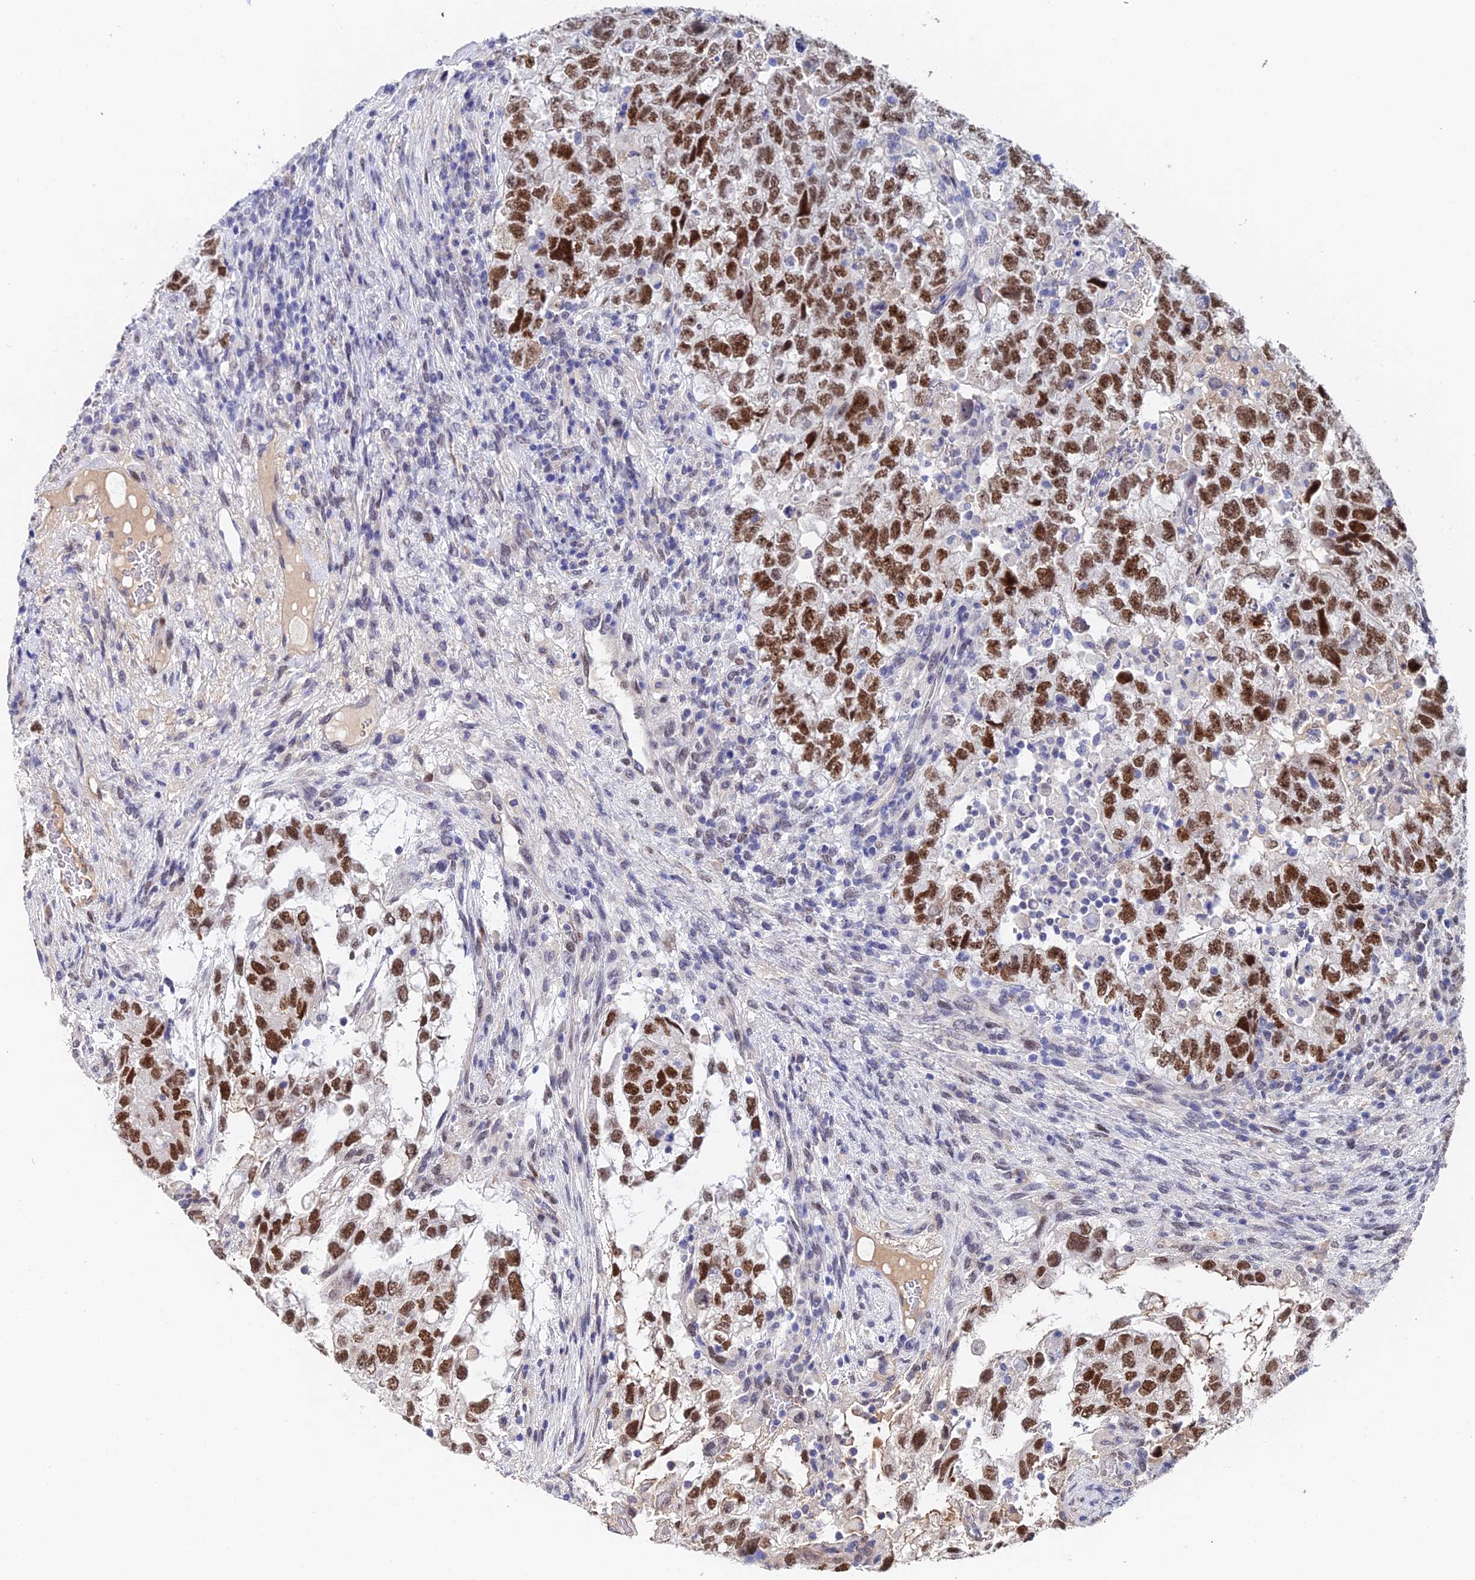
{"staining": {"intensity": "strong", "quantity": ">75%", "location": "nuclear"}, "tissue": "testis cancer", "cell_type": "Tumor cells", "image_type": "cancer", "snomed": [{"axis": "morphology", "description": "Normal tissue, NOS"}, {"axis": "morphology", "description": "Carcinoma, Embryonal, NOS"}, {"axis": "topography", "description": "Testis"}], "caption": "Embryonal carcinoma (testis) stained with DAB (3,3'-diaminobenzidine) IHC demonstrates high levels of strong nuclear expression in approximately >75% of tumor cells.", "gene": "TRIM24", "patient": {"sex": "male", "age": 36}}